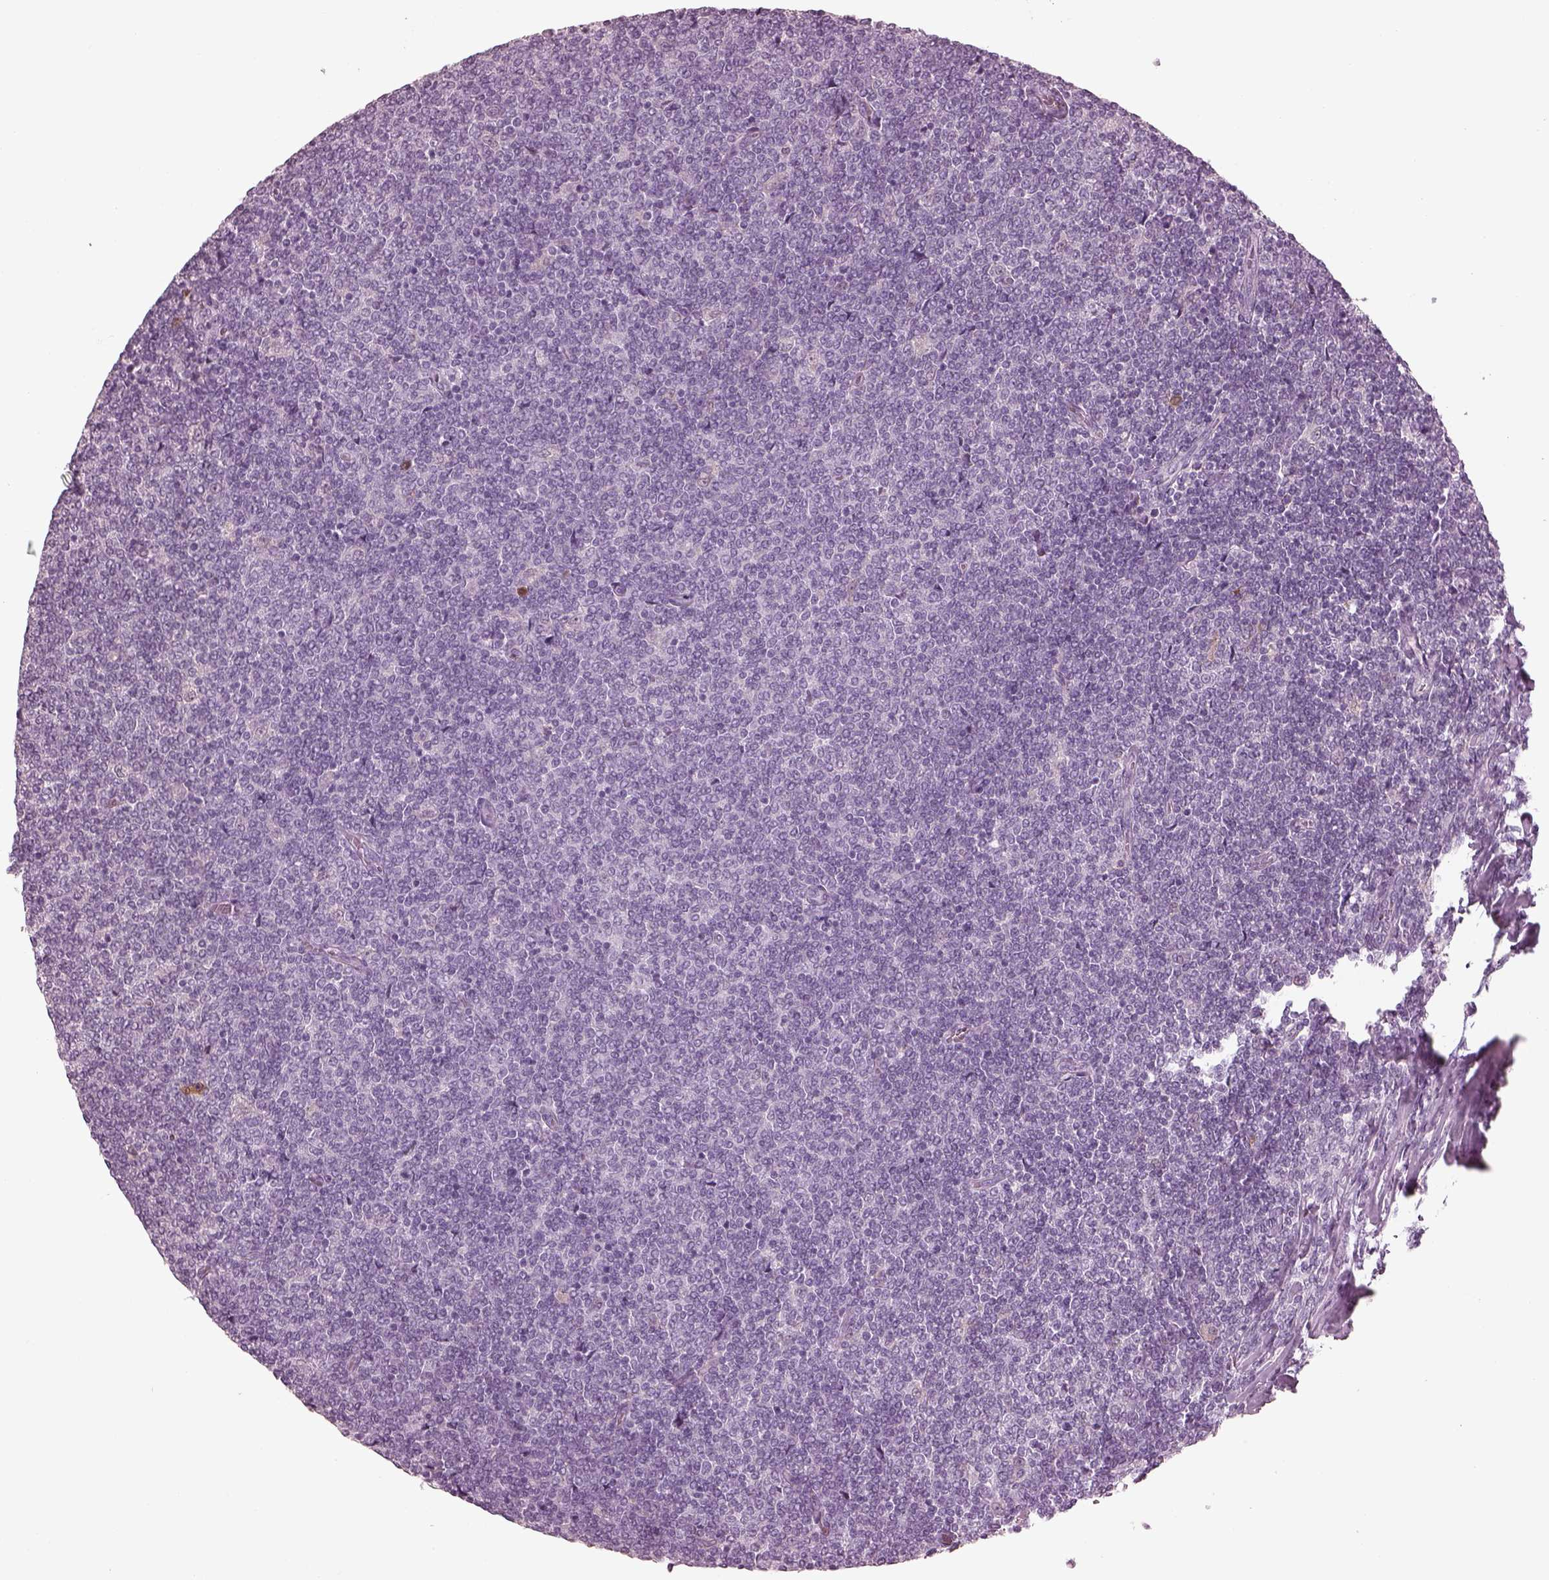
{"staining": {"intensity": "negative", "quantity": "none", "location": "none"}, "tissue": "lymphoma", "cell_type": "Tumor cells", "image_type": "cancer", "snomed": [{"axis": "morphology", "description": "Malignant lymphoma, non-Hodgkin's type, Low grade"}, {"axis": "topography", "description": "Lymph node"}], "caption": "The immunohistochemistry photomicrograph has no significant staining in tumor cells of malignant lymphoma, non-Hodgkin's type (low-grade) tissue.", "gene": "C2orf81", "patient": {"sex": "male", "age": 52}}